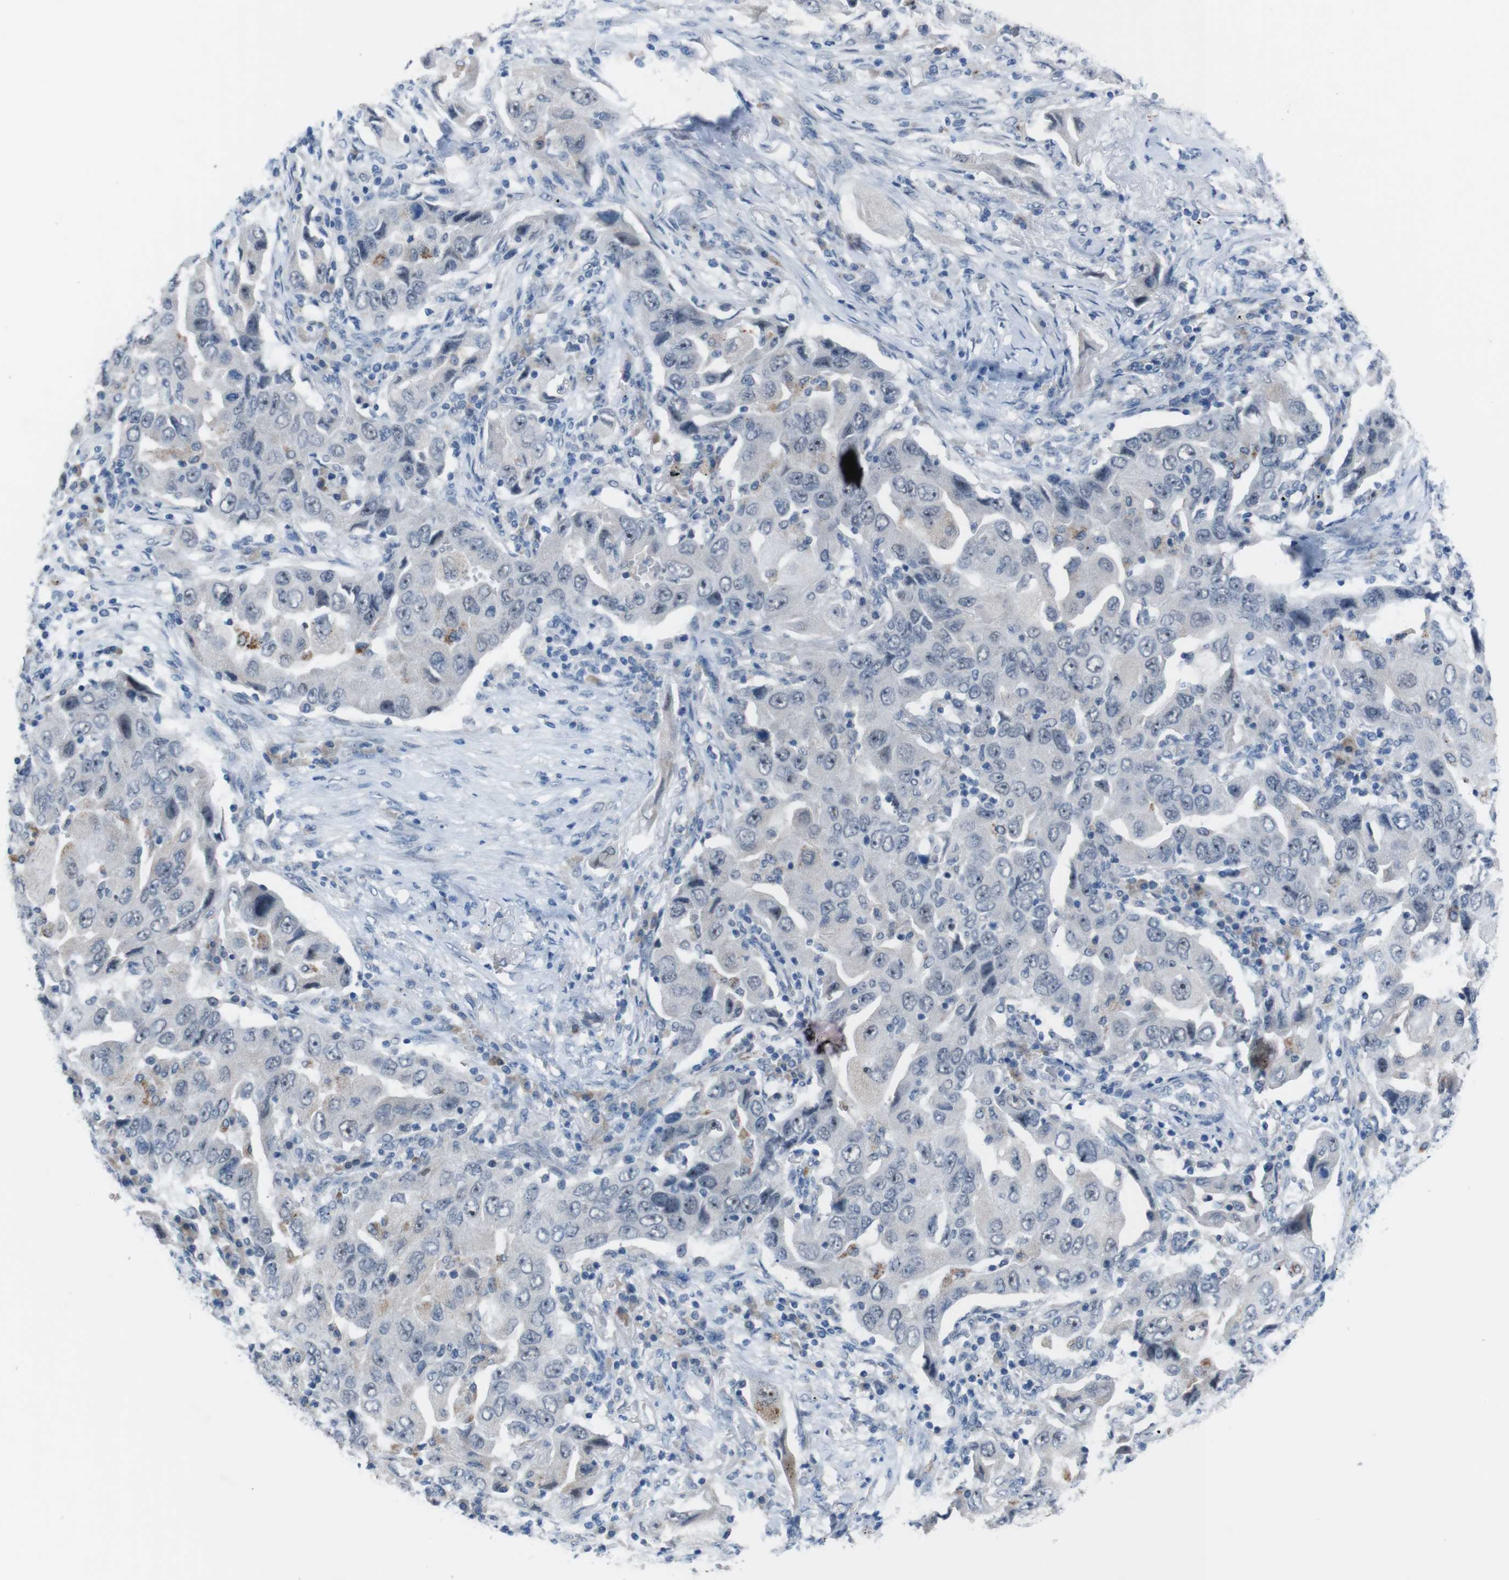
{"staining": {"intensity": "negative", "quantity": "none", "location": "none"}, "tissue": "lung cancer", "cell_type": "Tumor cells", "image_type": "cancer", "snomed": [{"axis": "morphology", "description": "Adenocarcinoma, NOS"}, {"axis": "topography", "description": "Lung"}], "caption": "Lung adenocarcinoma was stained to show a protein in brown. There is no significant expression in tumor cells. (Brightfield microscopy of DAB (3,3'-diaminobenzidine) IHC at high magnification).", "gene": "CDH22", "patient": {"sex": "female", "age": 65}}